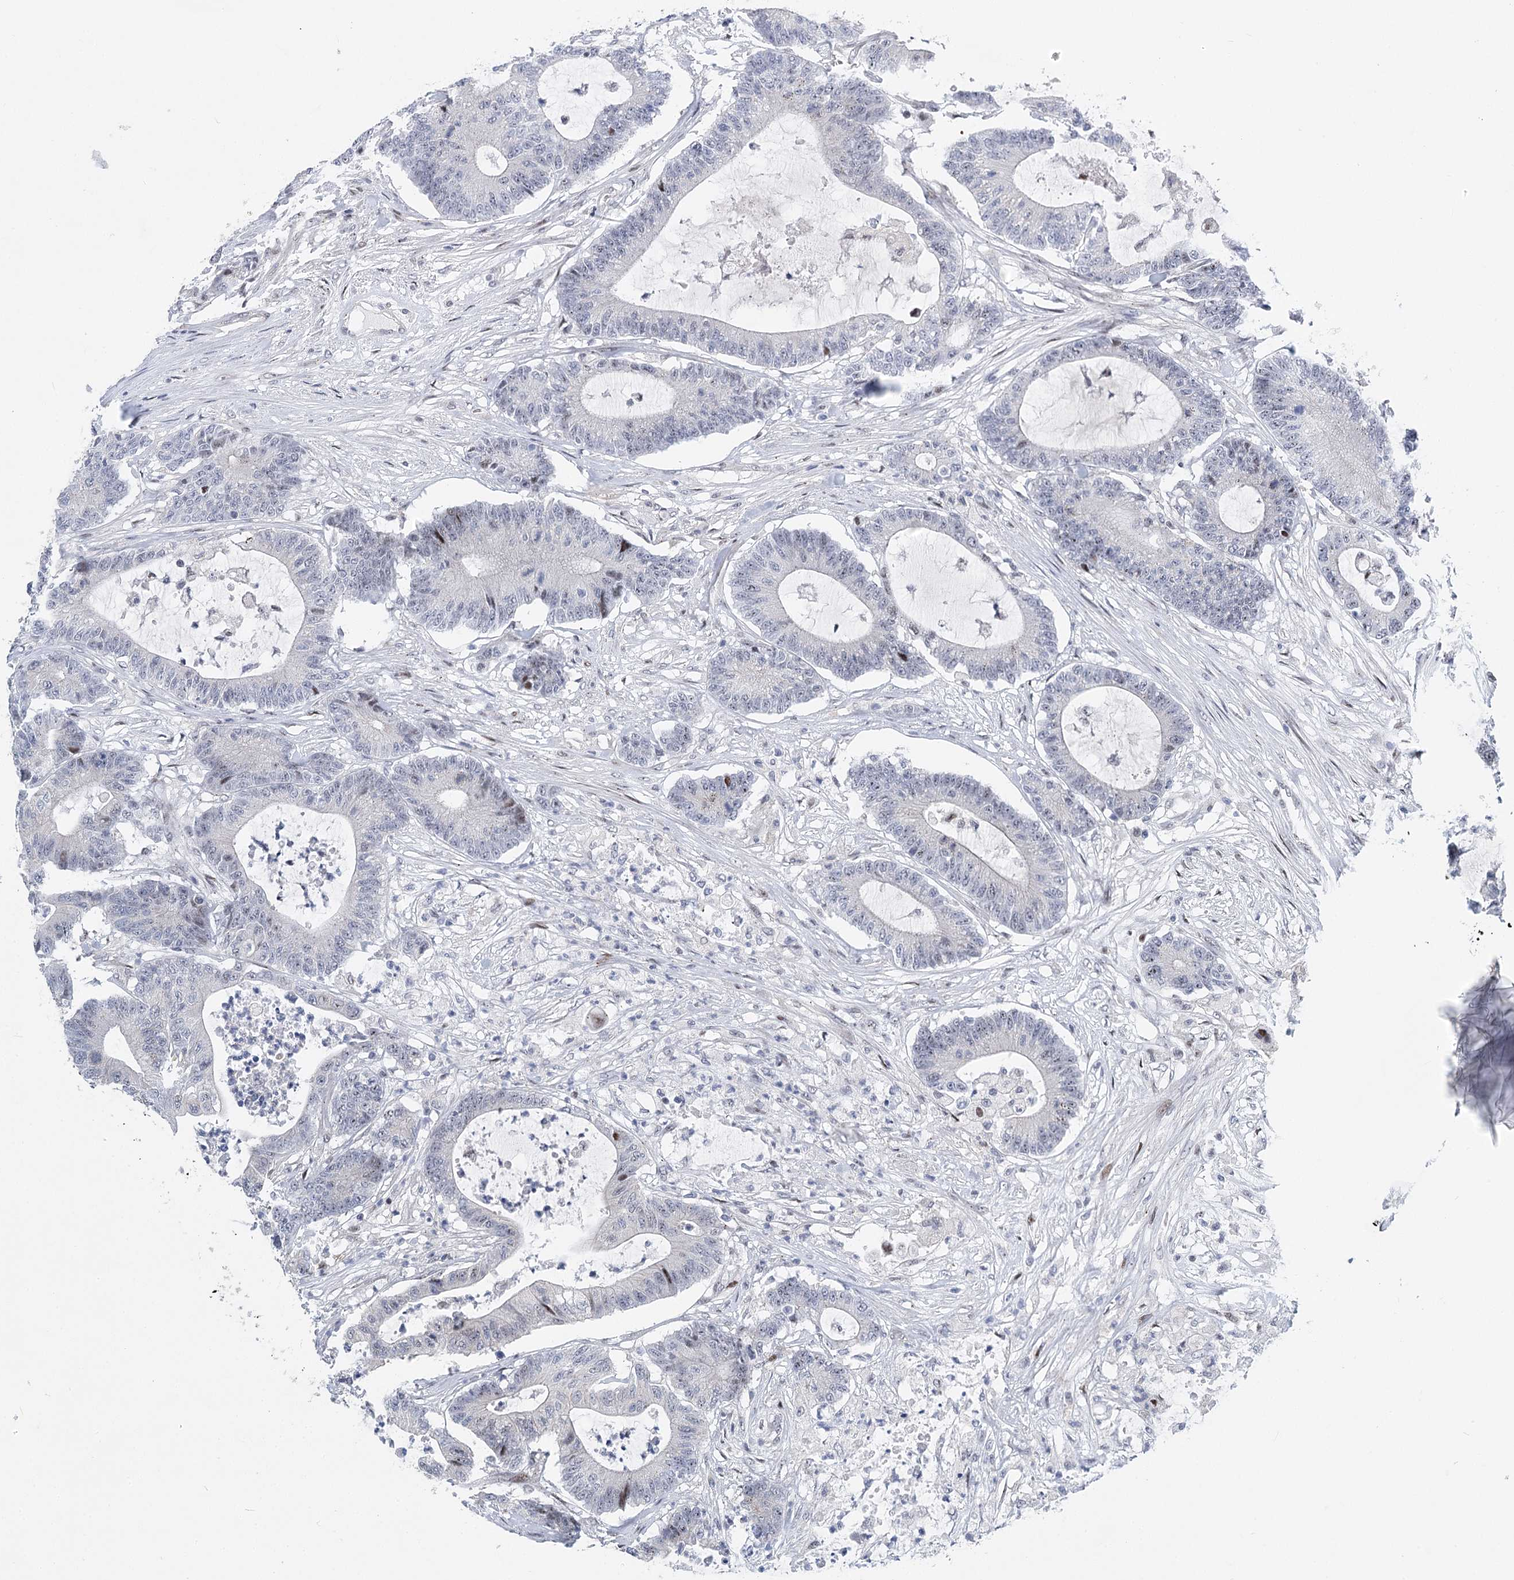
{"staining": {"intensity": "weak", "quantity": "<25%", "location": "nuclear"}, "tissue": "colorectal cancer", "cell_type": "Tumor cells", "image_type": "cancer", "snomed": [{"axis": "morphology", "description": "Adenocarcinoma, NOS"}, {"axis": "topography", "description": "Colon"}], "caption": "There is no significant expression in tumor cells of colorectal cancer (adenocarcinoma).", "gene": "CAMTA1", "patient": {"sex": "female", "age": 84}}